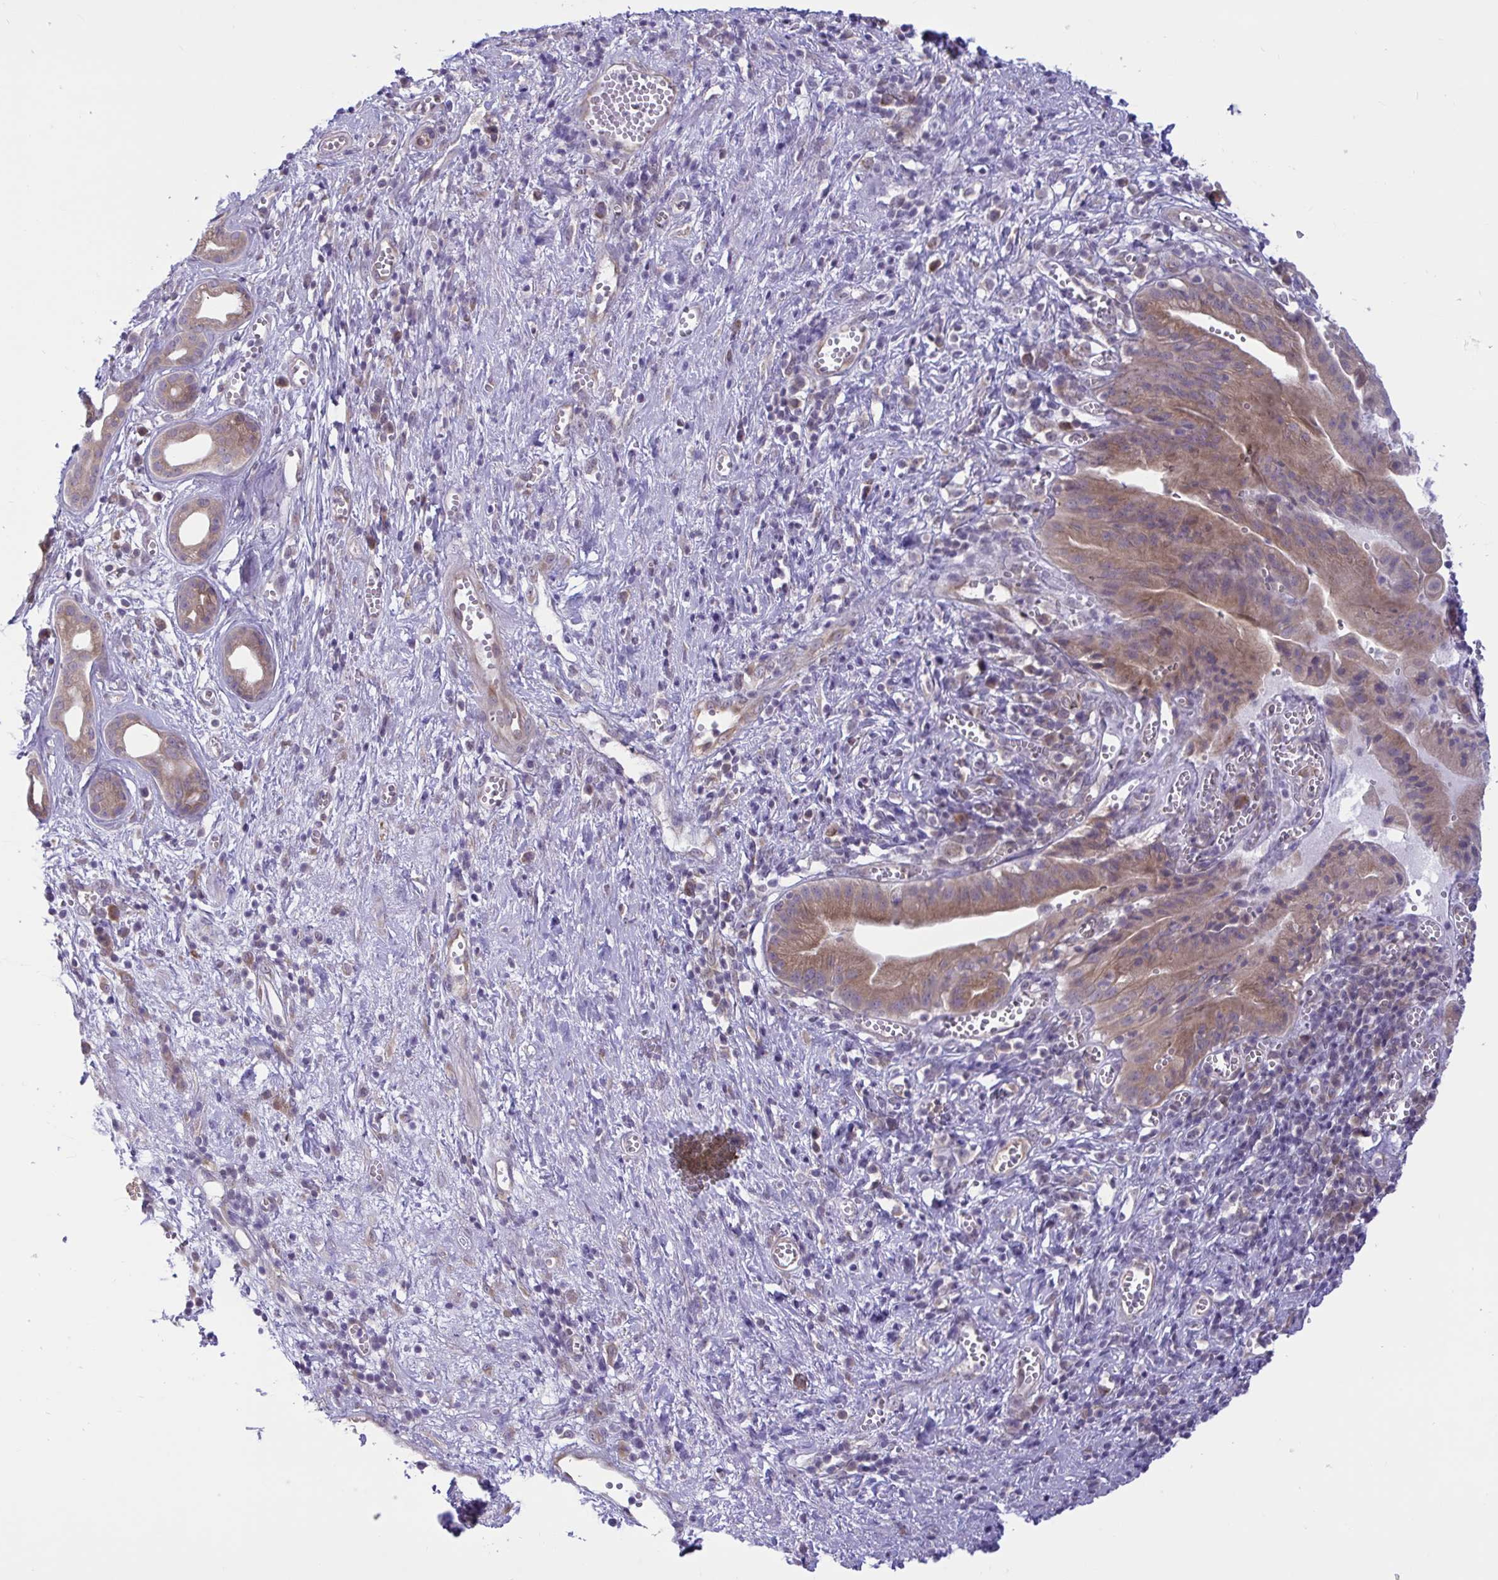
{"staining": {"intensity": "moderate", "quantity": ">75%", "location": "cytoplasmic/membranous"}, "tissue": "pancreatic cancer", "cell_type": "Tumor cells", "image_type": "cancer", "snomed": [{"axis": "morphology", "description": "Adenocarcinoma, NOS"}, {"axis": "topography", "description": "Pancreas"}], "caption": "The image exhibits a brown stain indicating the presence of a protein in the cytoplasmic/membranous of tumor cells in pancreatic adenocarcinoma.", "gene": "CAMLG", "patient": {"sex": "female", "age": 73}}